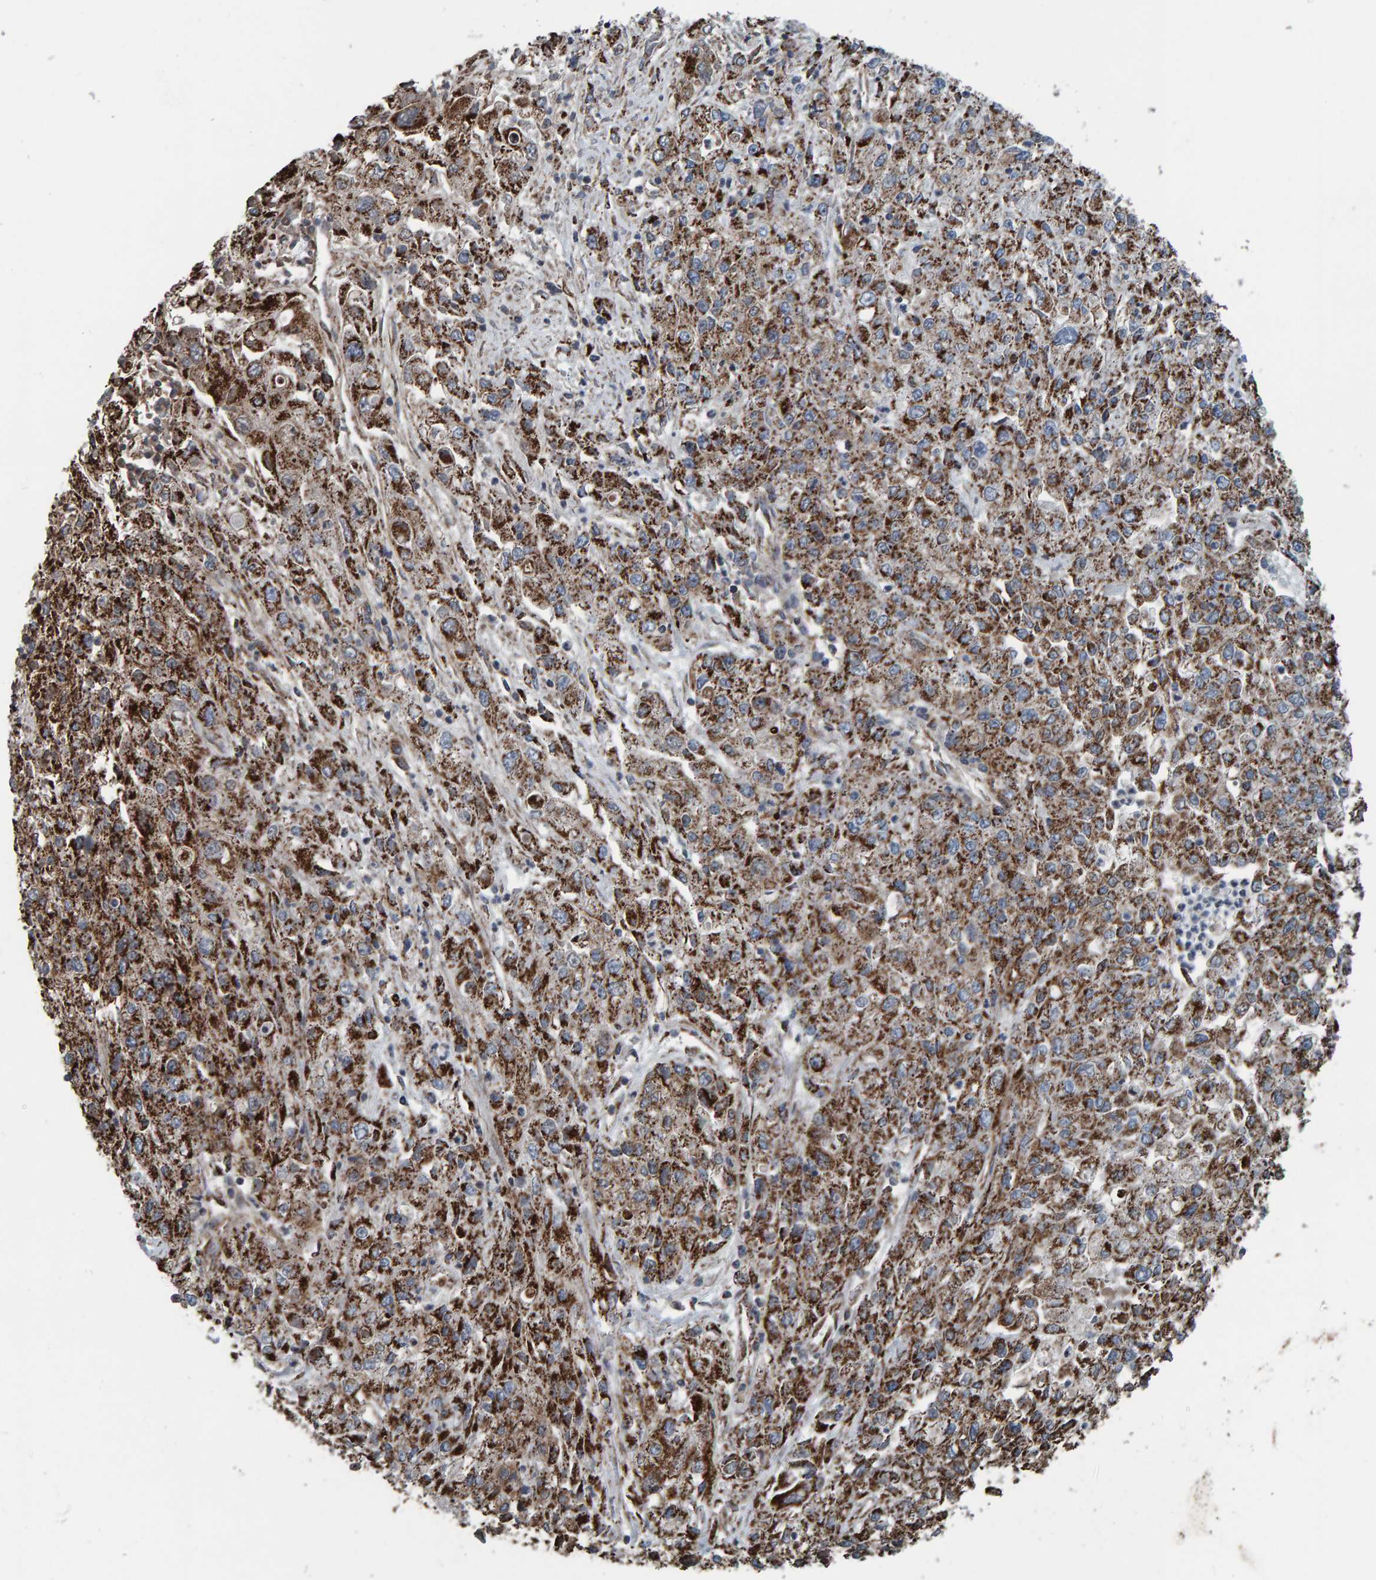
{"staining": {"intensity": "strong", "quantity": ">75%", "location": "cytoplasmic/membranous"}, "tissue": "endometrial cancer", "cell_type": "Tumor cells", "image_type": "cancer", "snomed": [{"axis": "morphology", "description": "Adenocarcinoma, NOS"}, {"axis": "topography", "description": "Endometrium"}], "caption": "Protein analysis of adenocarcinoma (endometrial) tissue exhibits strong cytoplasmic/membranous positivity in approximately >75% of tumor cells.", "gene": "ZNF48", "patient": {"sex": "female", "age": 49}}